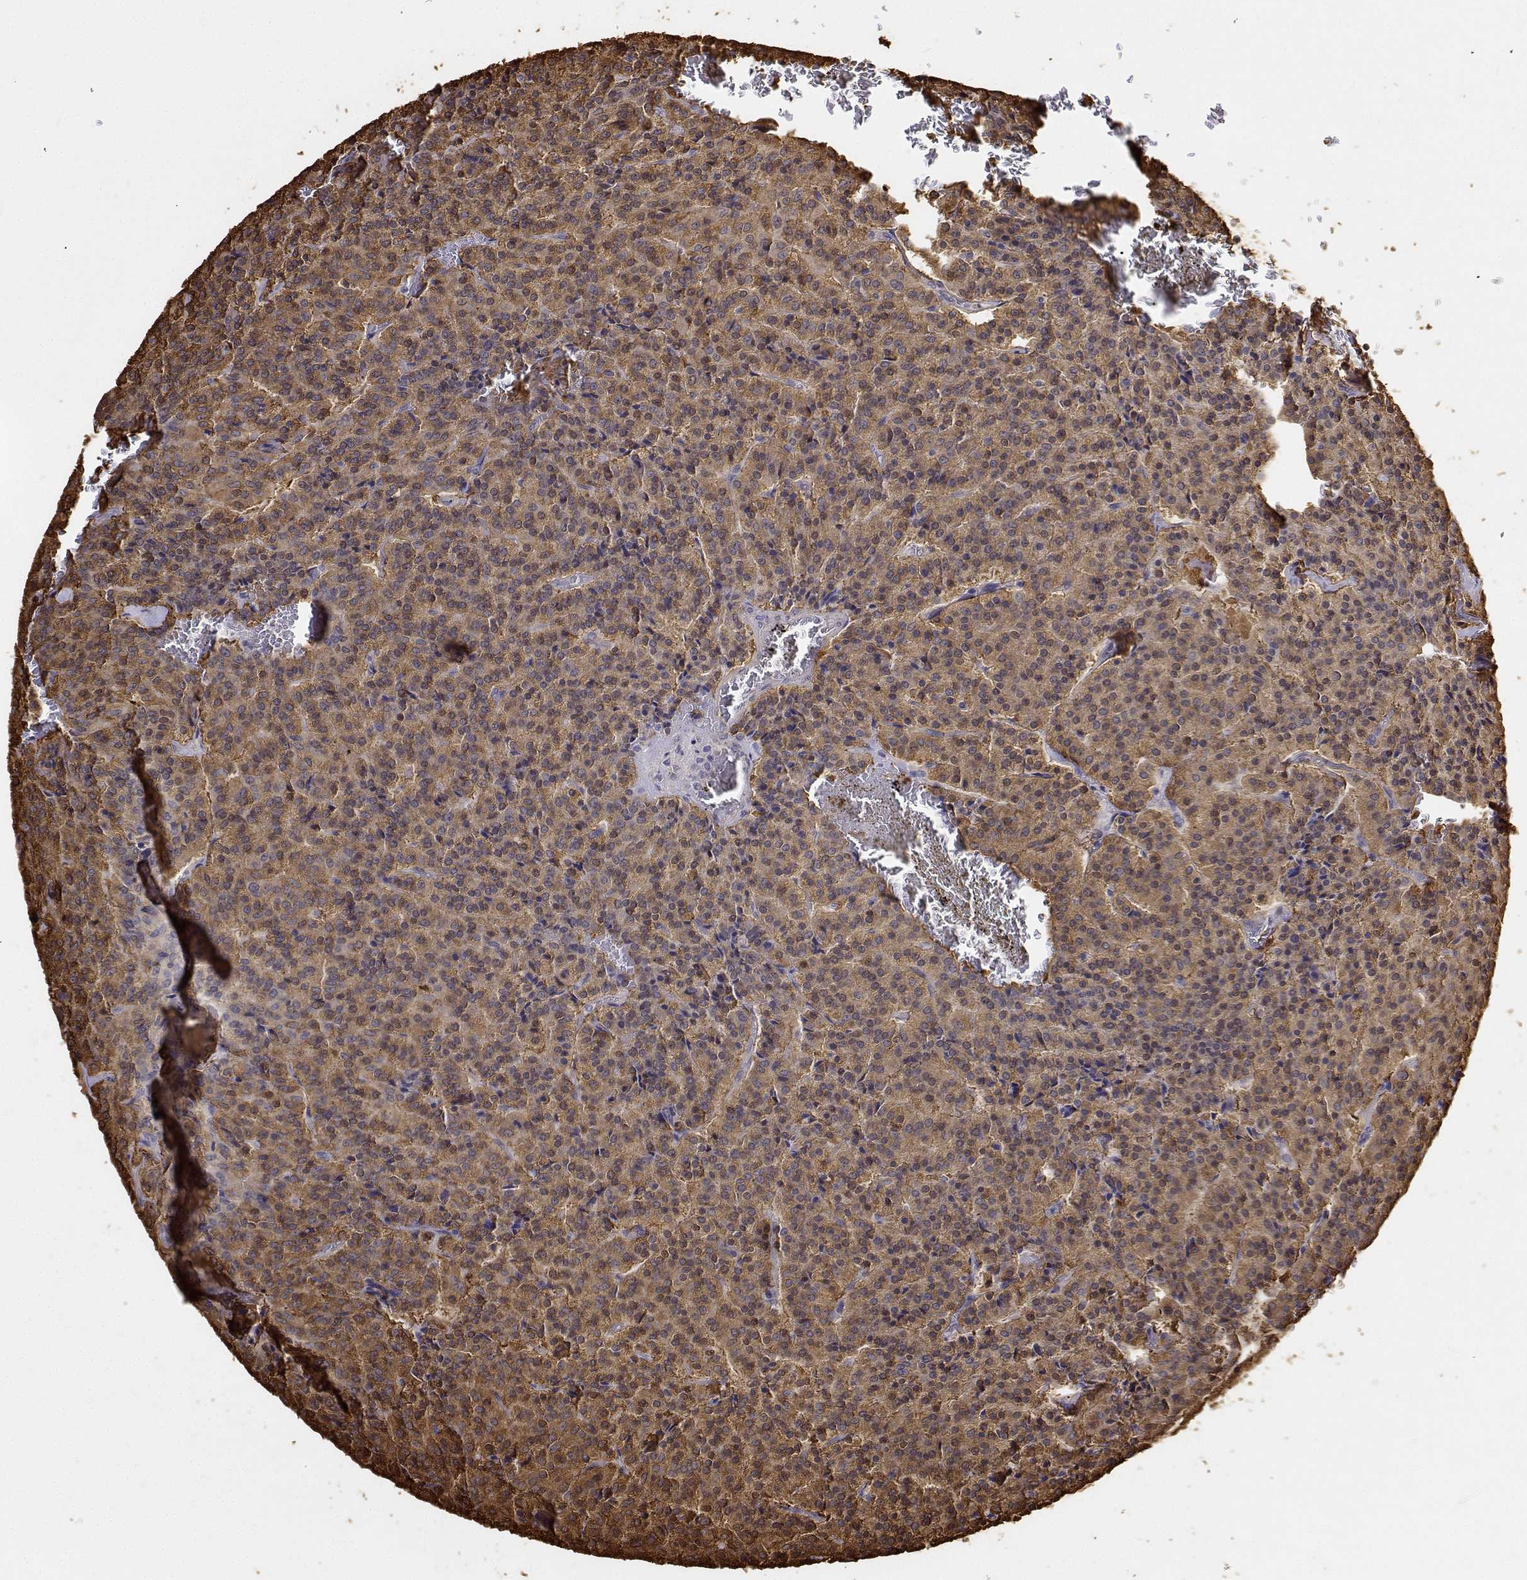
{"staining": {"intensity": "moderate", "quantity": ">75%", "location": "cytoplasmic/membranous"}, "tissue": "carcinoid", "cell_type": "Tumor cells", "image_type": "cancer", "snomed": [{"axis": "morphology", "description": "Carcinoid, malignant, NOS"}, {"axis": "topography", "description": "Lung"}], "caption": "High-magnification brightfield microscopy of carcinoid (malignant) stained with DAB (brown) and counterstained with hematoxylin (blue). tumor cells exhibit moderate cytoplasmic/membranous expression is present in approximately>75% of cells. The protein of interest is stained brown, and the nuclei are stained in blue (DAB (3,3'-diaminobenzidine) IHC with brightfield microscopy, high magnification).", "gene": "PCID2", "patient": {"sex": "male", "age": 70}}